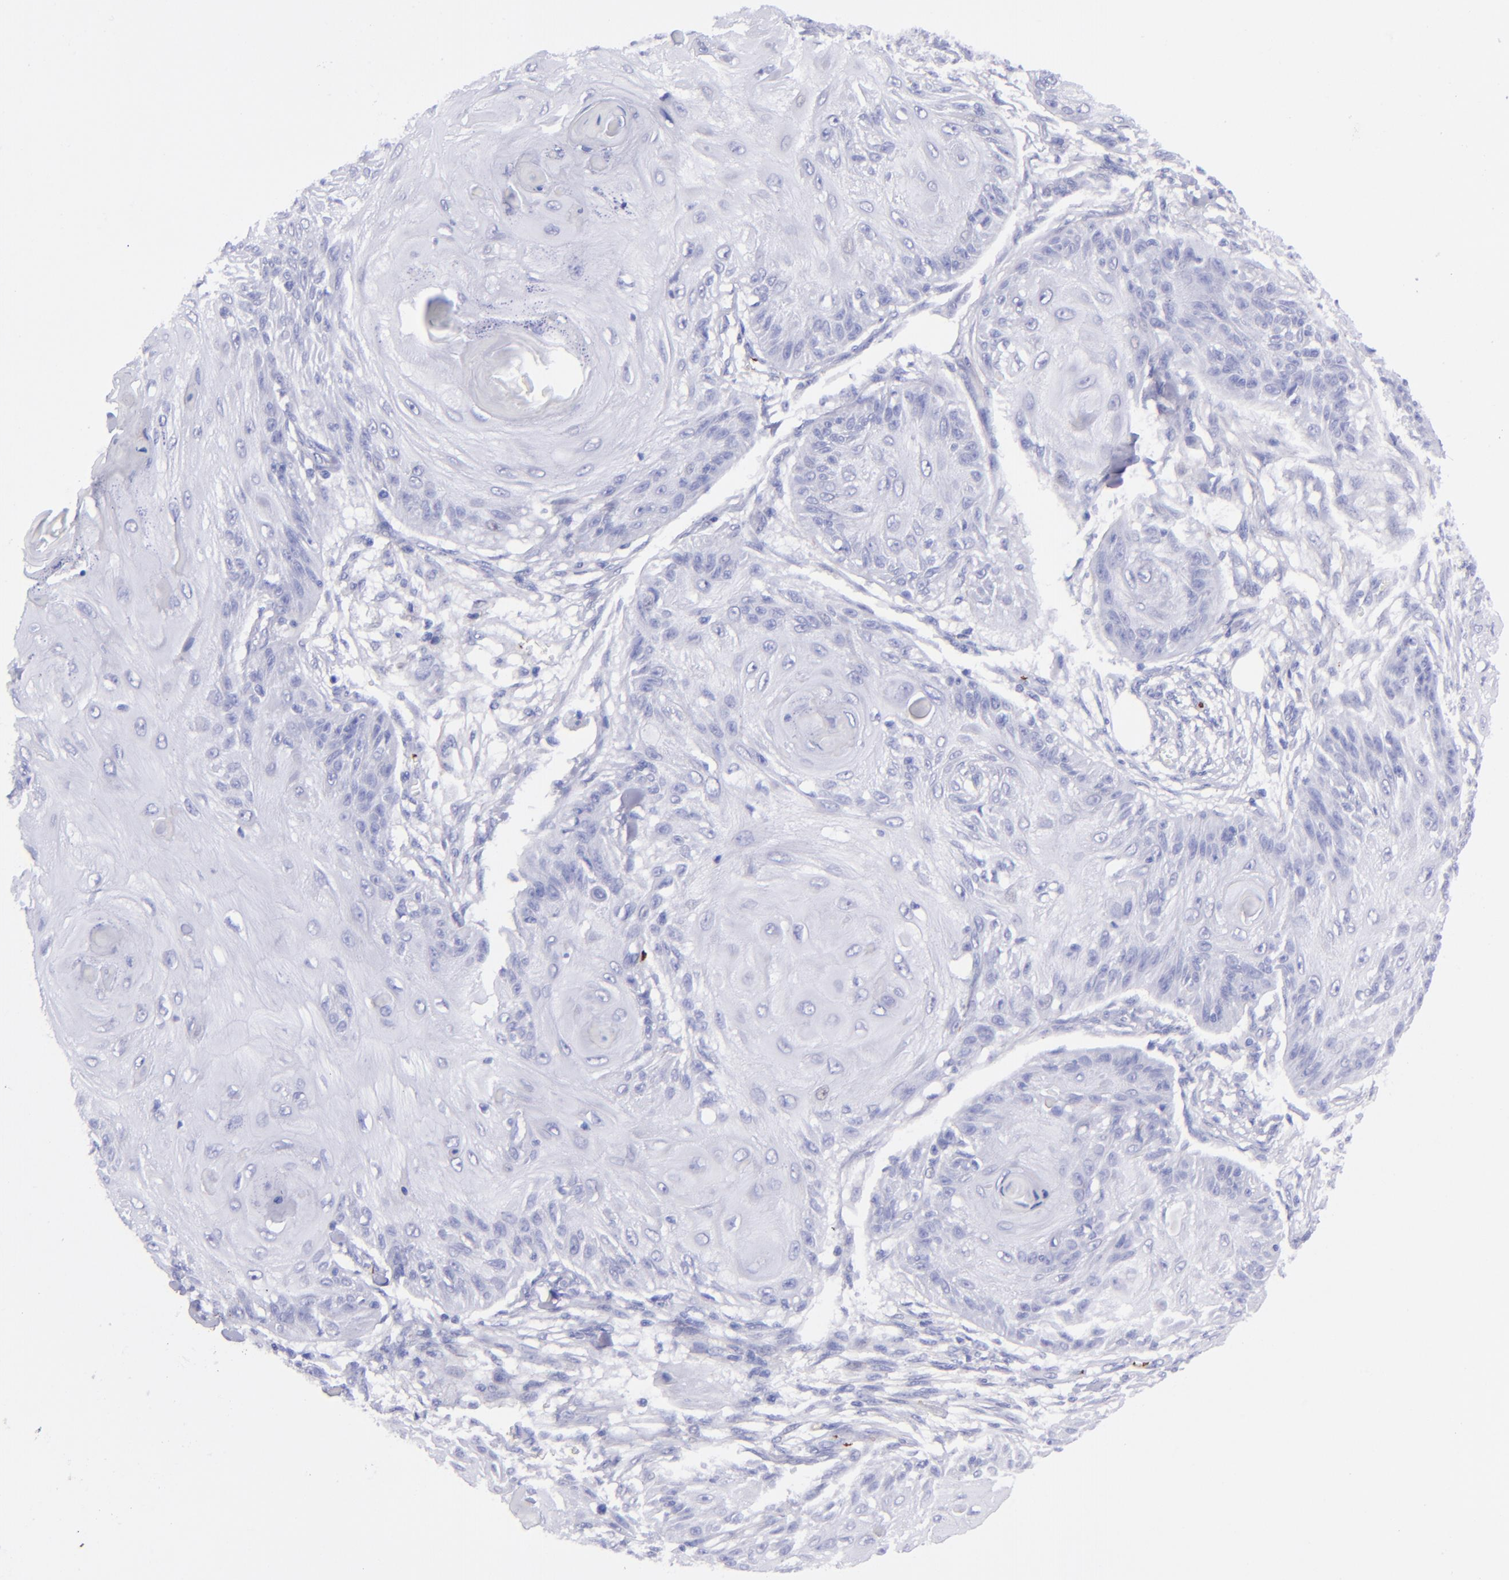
{"staining": {"intensity": "negative", "quantity": "none", "location": "none"}, "tissue": "skin cancer", "cell_type": "Tumor cells", "image_type": "cancer", "snomed": [{"axis": "morphology", "description": "Squamous cell carcinoma, NOS"}, {"axis": "topography", "description": "Skin"}], "caption": "An immunohistochemistry photomicrograph of skin squamous cell carcinoma is shown. There is no staining in tumor cells of skin squamous cell carcinoma.", "gene": "EFCAB13", "patient": {"sex": "female", "age": 88}}